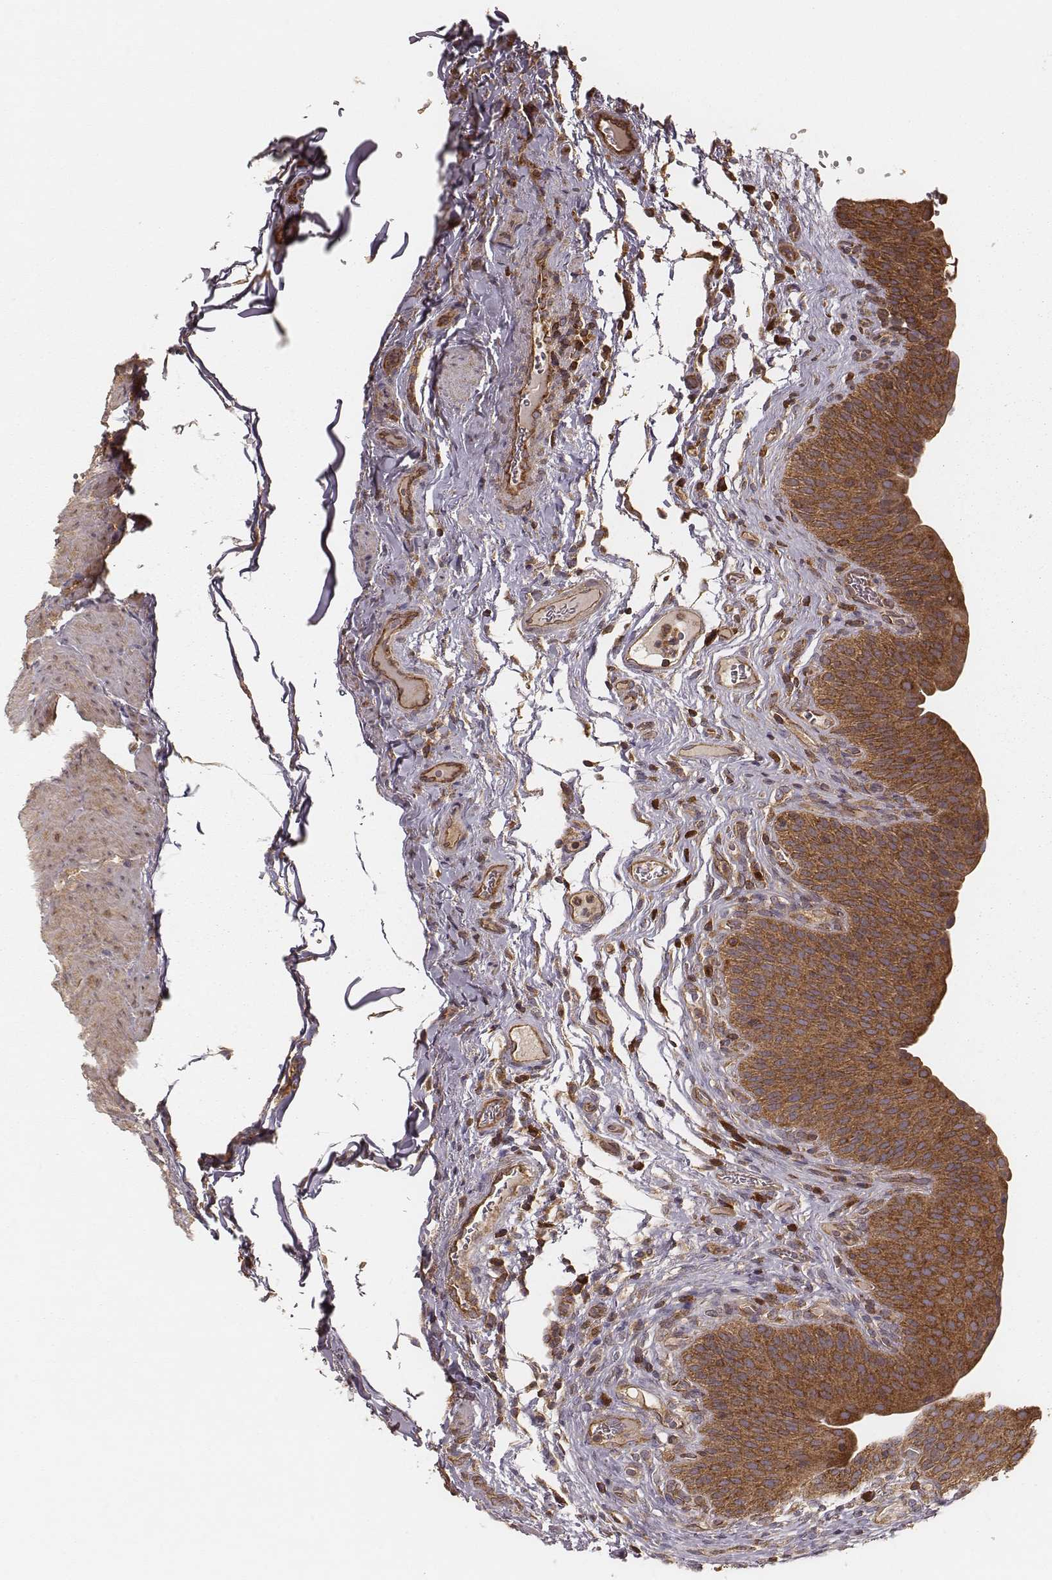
{"staining": {"intensity": "strong", "quantity": ">75%", "location": "cytoplasmic/membranous"}, "tissue": "urinary bladder", "cell_type": "Urothelial cells", "image_type": "normal", "snomed": [{"axis": "morphology", "description": "Normal tissue, NOS"}, {"axis": "topography", "description": "Urinary bladder"}], "caption": "Approximately >75% of urothelial cells in unremarkable human urinary bladder reveal strong cytoplasmic/membranous protein expression as visualized by brown immunohistochemical staining.", "gene": "CARS1", "patient": {"sex": "male", "age": 66}}